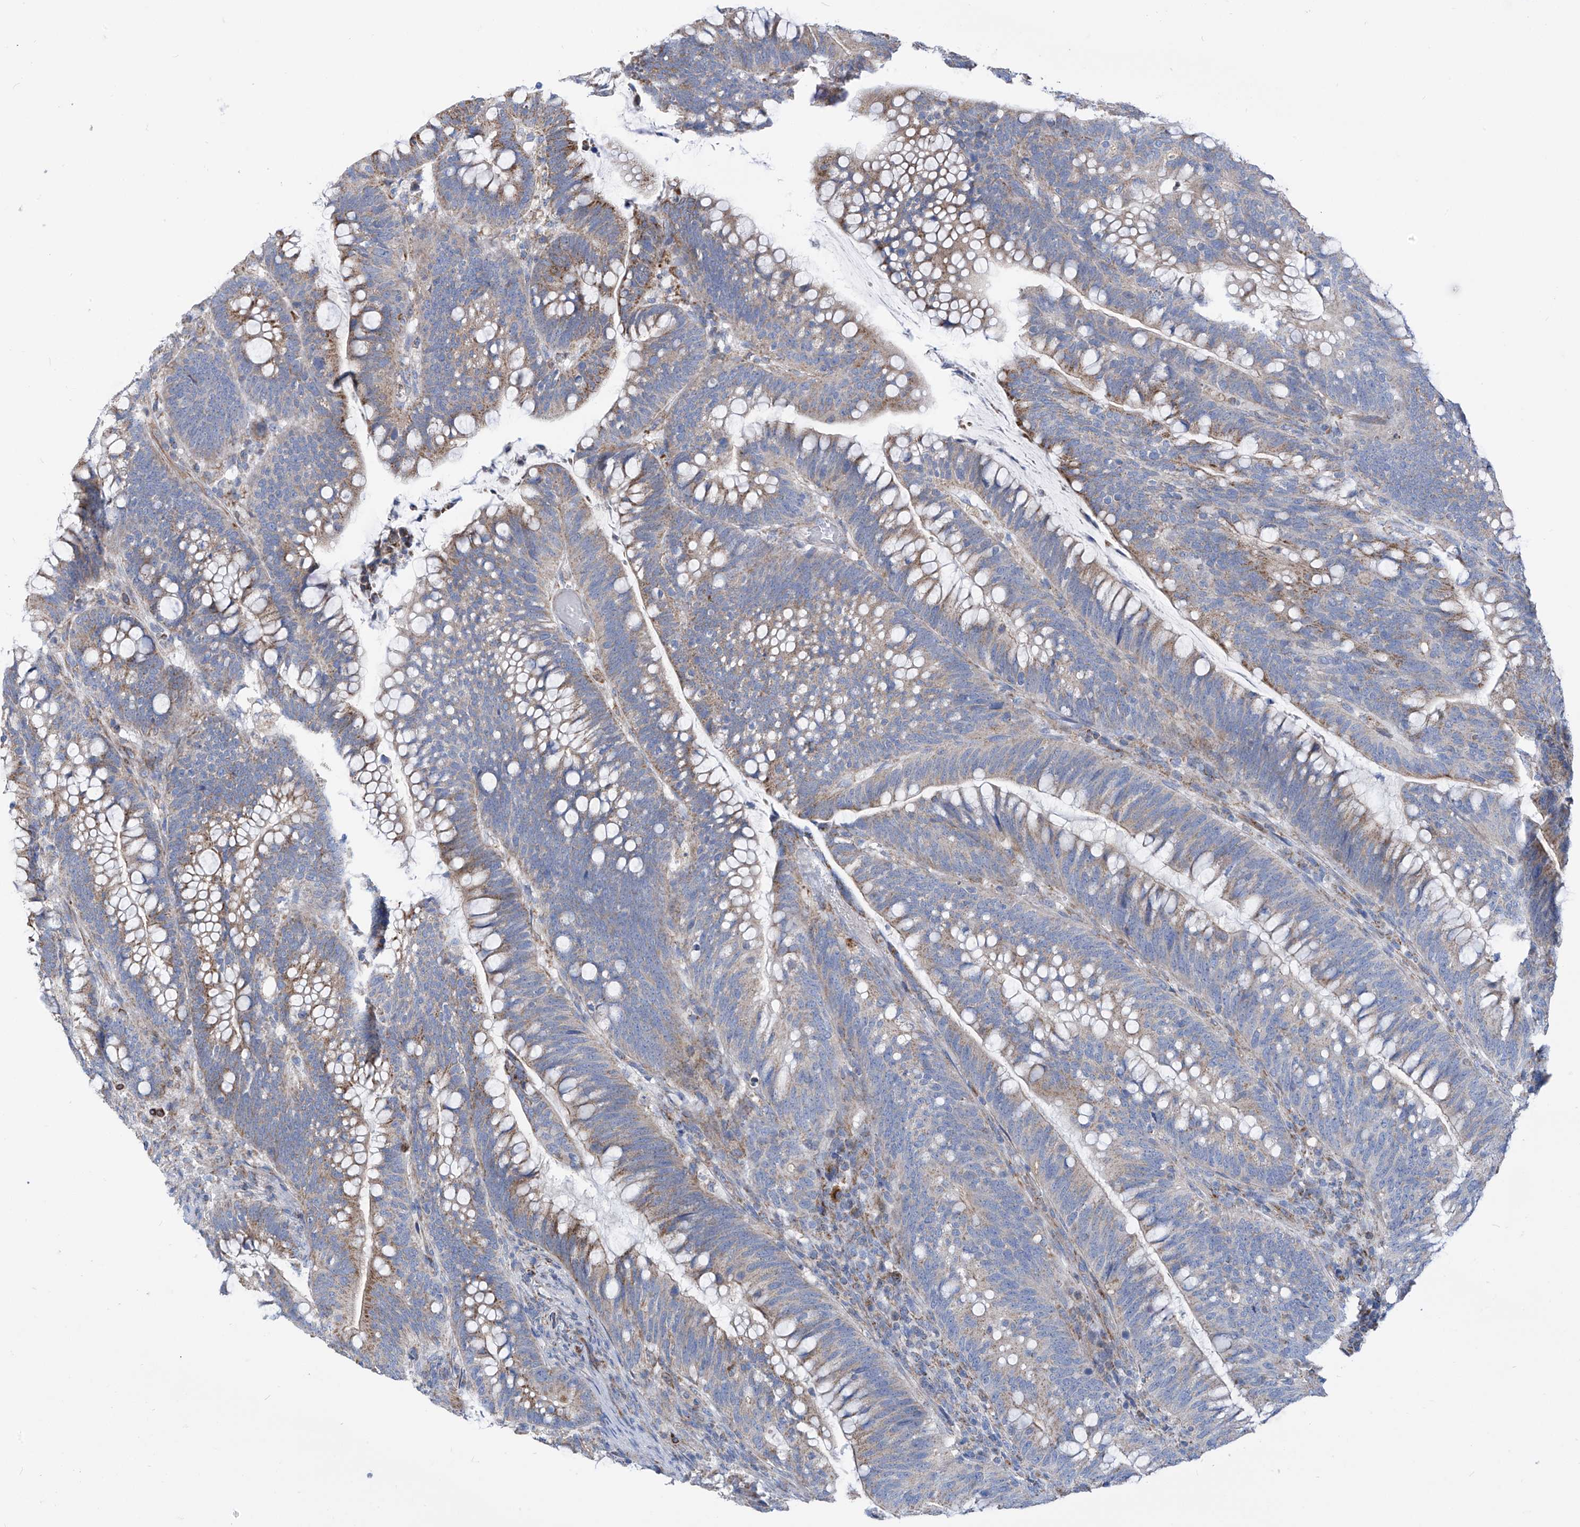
{"staining": {"intensity": "moderate", "quantity": "25%-75%", "location": "cytoplasmic/membranous"}, "tissue": "colorectal cancer", "cell_type": "Tumor cells", "image_type": "cancer", "snomed": [{"axis": "morphology", "description": "Adenocarcinoma, NOS"}, {"axis": "topography", "description": "Colon"}], "caption": "Protein analysis of colorectal cancer tissue exhibits moderate cytoplasmic/membranous positivity in about 25%-75% of tumor cells. The protein is stained brown, and the nuclei are stained in blue (DAB (3,3'-diaminobenzidine) IHC with brightfield microscopy, high magnification).", "gene": "EIF5B", "patient": {"sex": "female", "age": 66}}